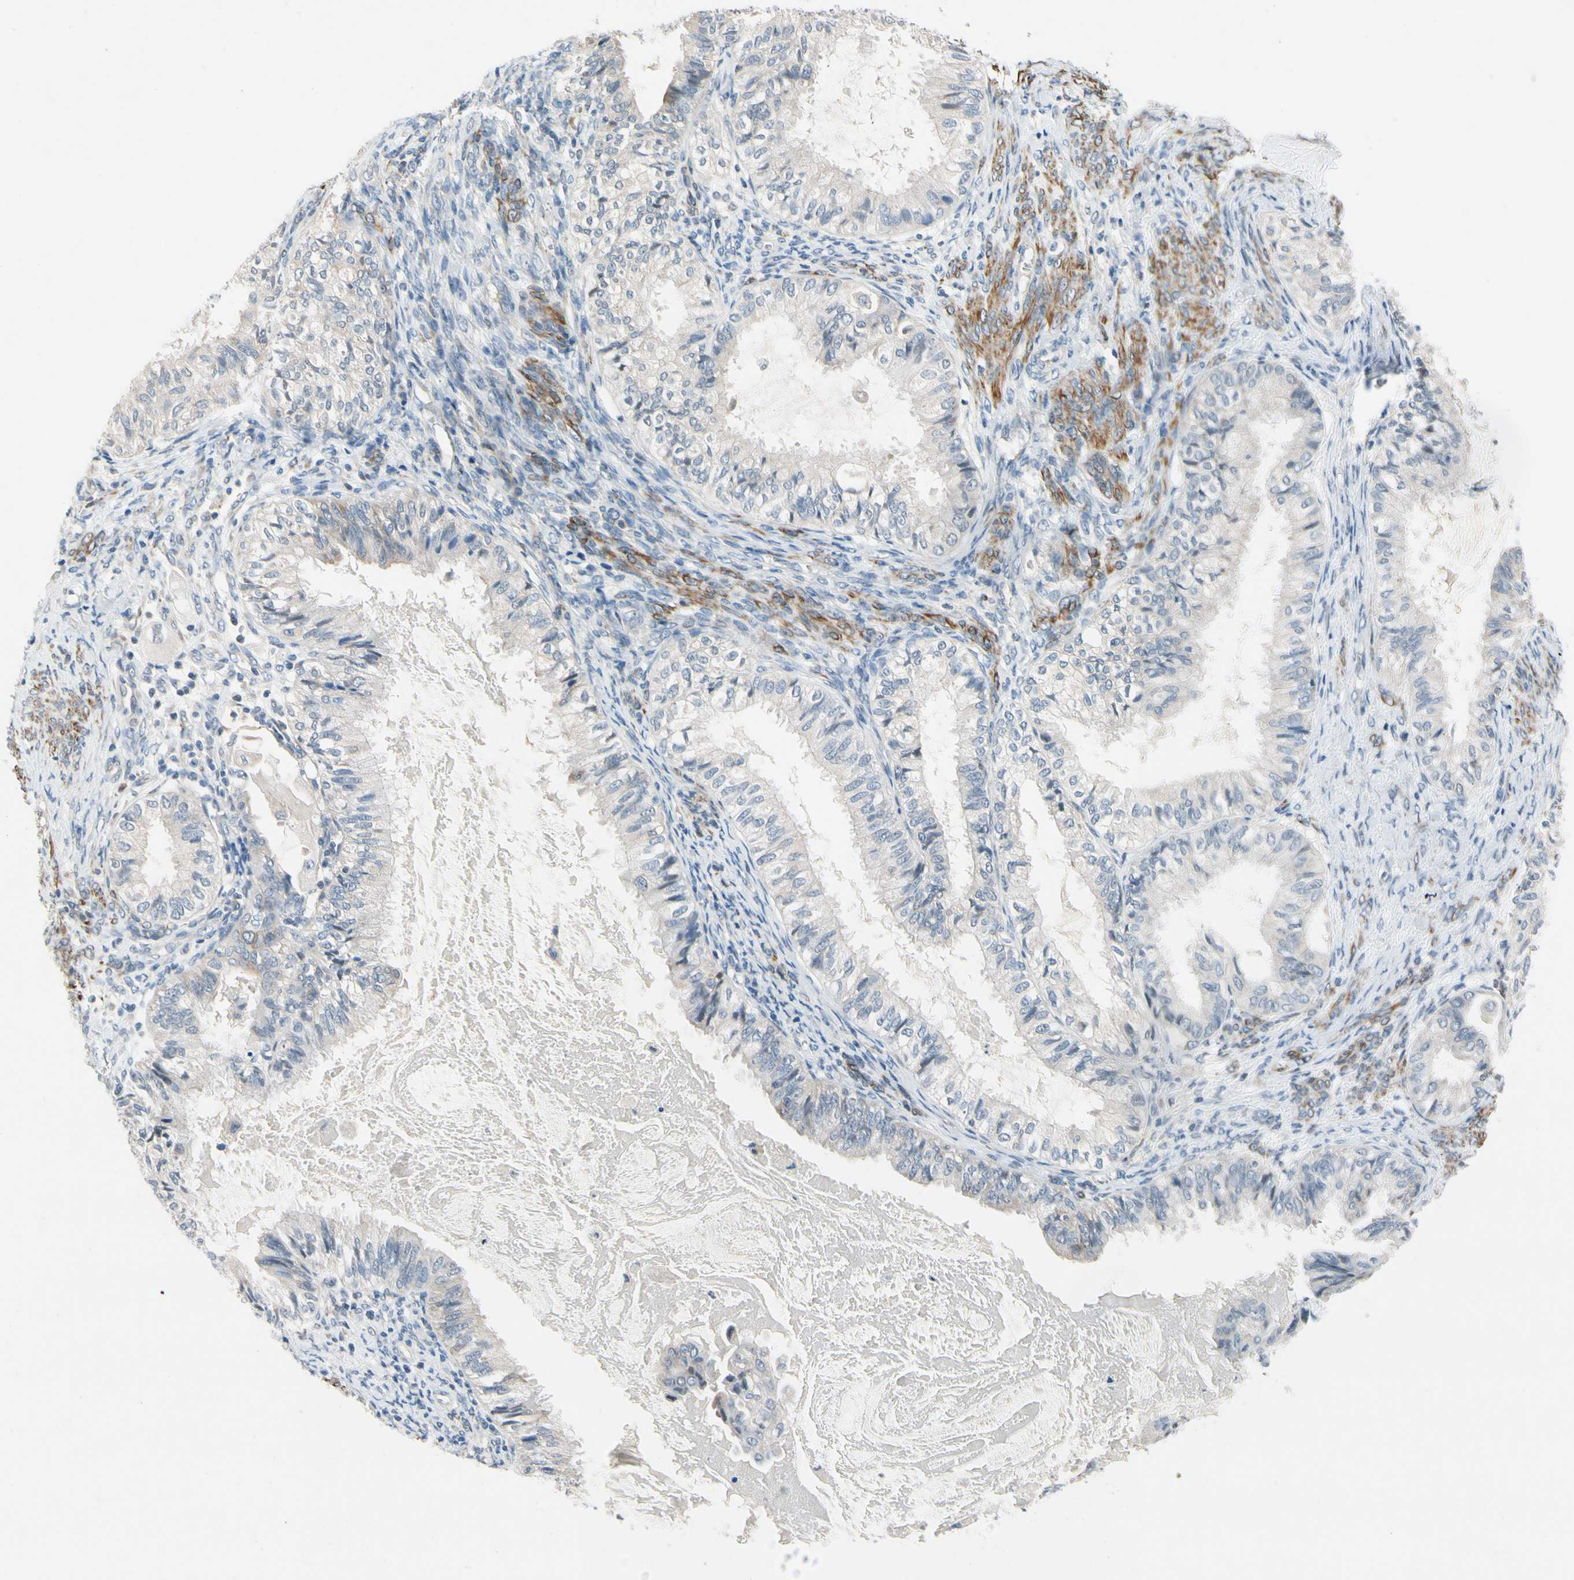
{"staining": {"intensity": "negative", "quantity": "none", "location": "none"}, "tissue": "cervical cancer", "cell_type": "Tumor cells", "image_type": "cancer", "snomed": [{"axis": "morphology", "description": "Normal tissue, NOS"}, {"axis": "morphology", "description": "Adenocarcinoma, NOS"}, {"axis": "topography", "description": "Cervix"}, {"axis": "topography", "description": "Endometrium"}], "caption": "This is an immunohistochemistry photomicrograph of human cervical adenocarcinoma. There is no expression in tumor cells.", "gene": "SLC27A6", "patient": {"sex": "female", "age": 86}}